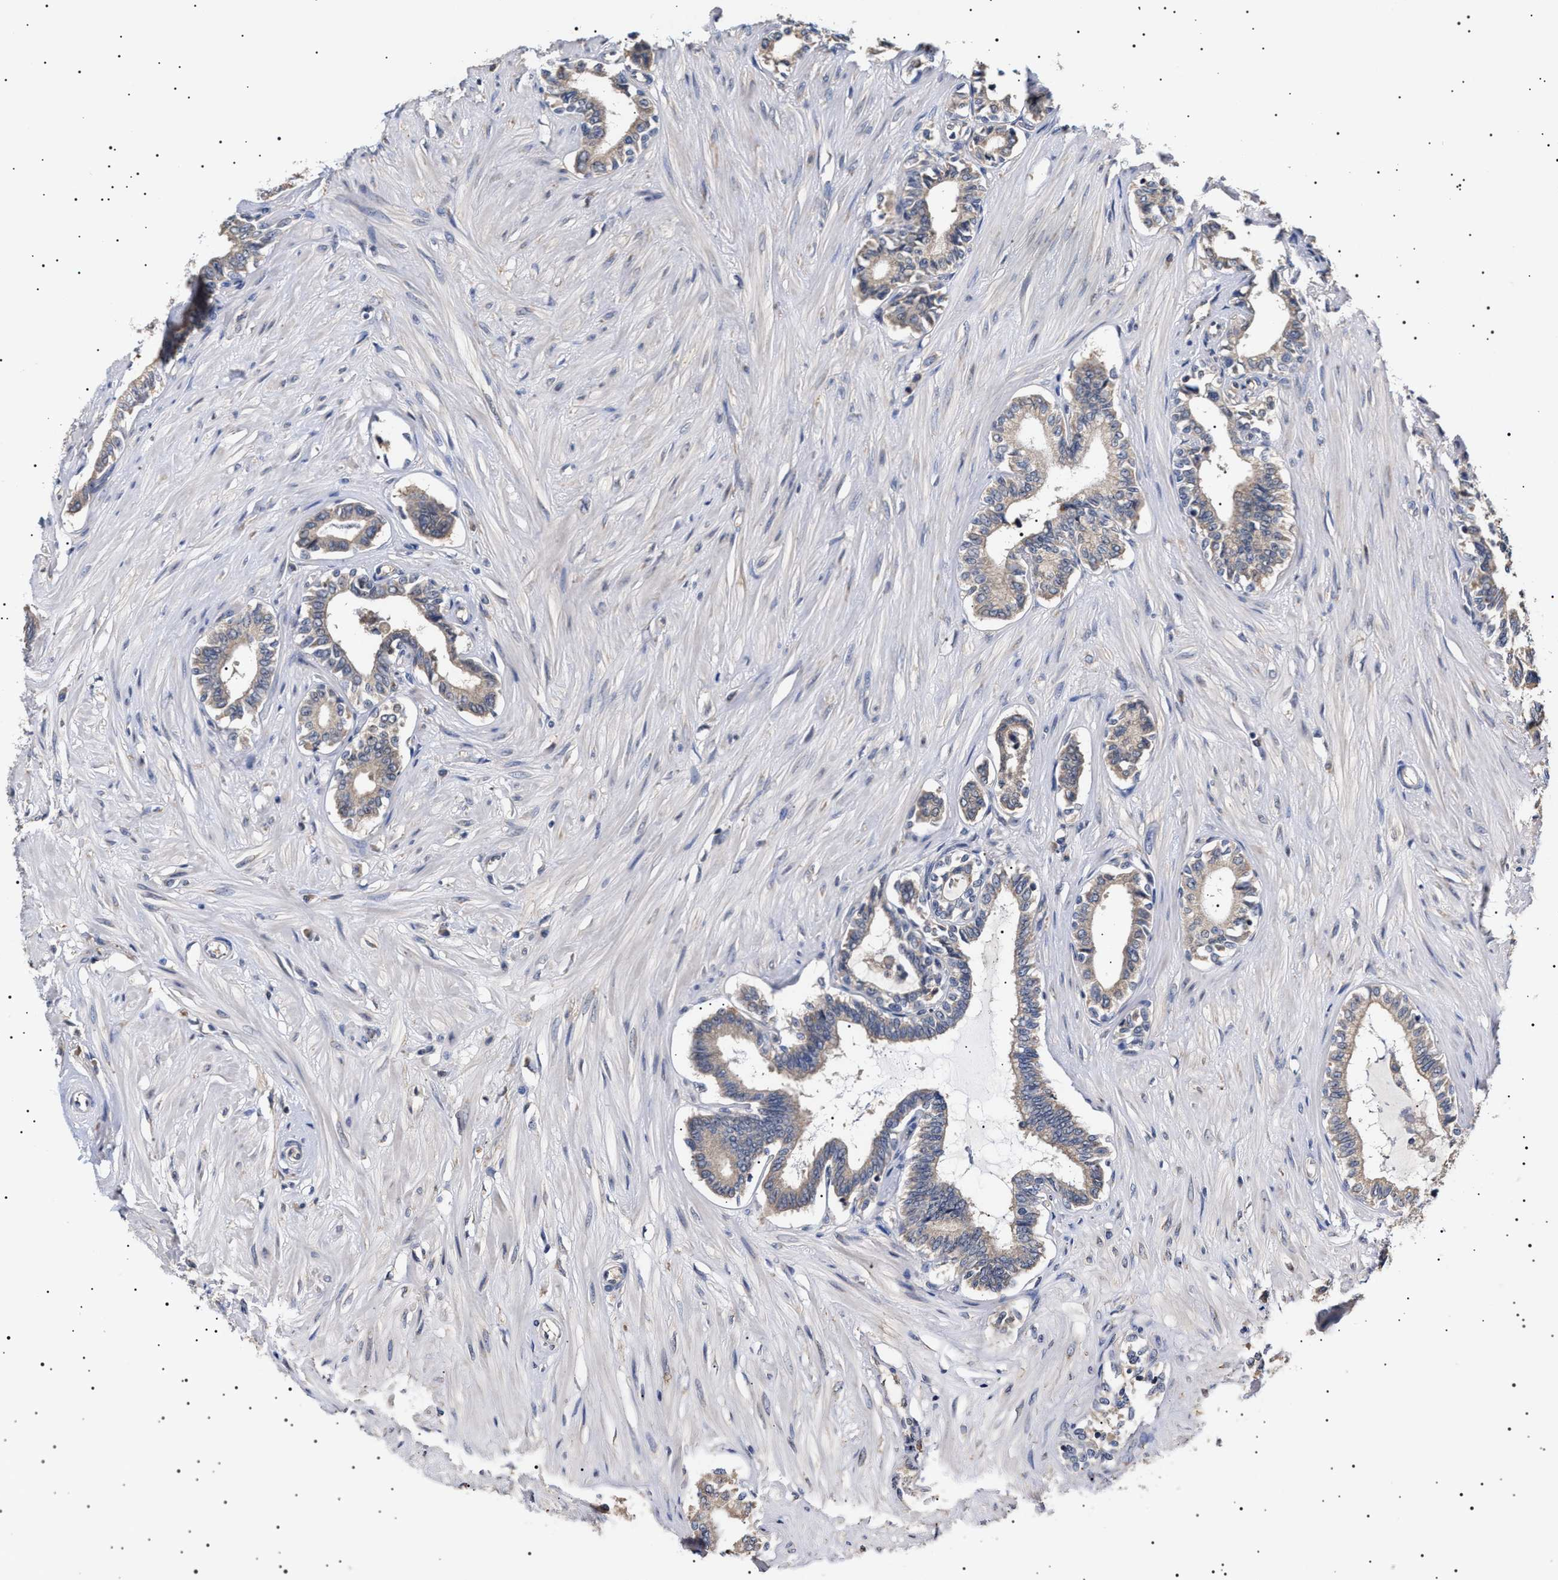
{"staining": {"intensity": "weak", "quantity": "25%-75%", "location": "cytoplasmic/membranous"}, "tissue": "seminal vesicle", "cell_type": "Glandular cells", "image_type": "normal", "snomed": [{"axis": "morphology", "description": "Normal tissue, NOS"}, {"axis": "morphology", "description": "Adenocarcinoma, High grade"}, {"axis": "topography", "description": "Prostate"}, {"axis": "topography", "description": "Seminal veicle"}], "caption": "A low amount of weak cytoplasmic/membranous positivity is identified in about 25%-75% of glandular cells in unremarkable seminal vesicle. The staining was performed using DAB to visualize the protein expression in brown, while the nuclei were stained in blue with hematoxylin (Magnification: 20x).", "gene": "KRBA1", "patient": {"sex": "male", "age": 55}}